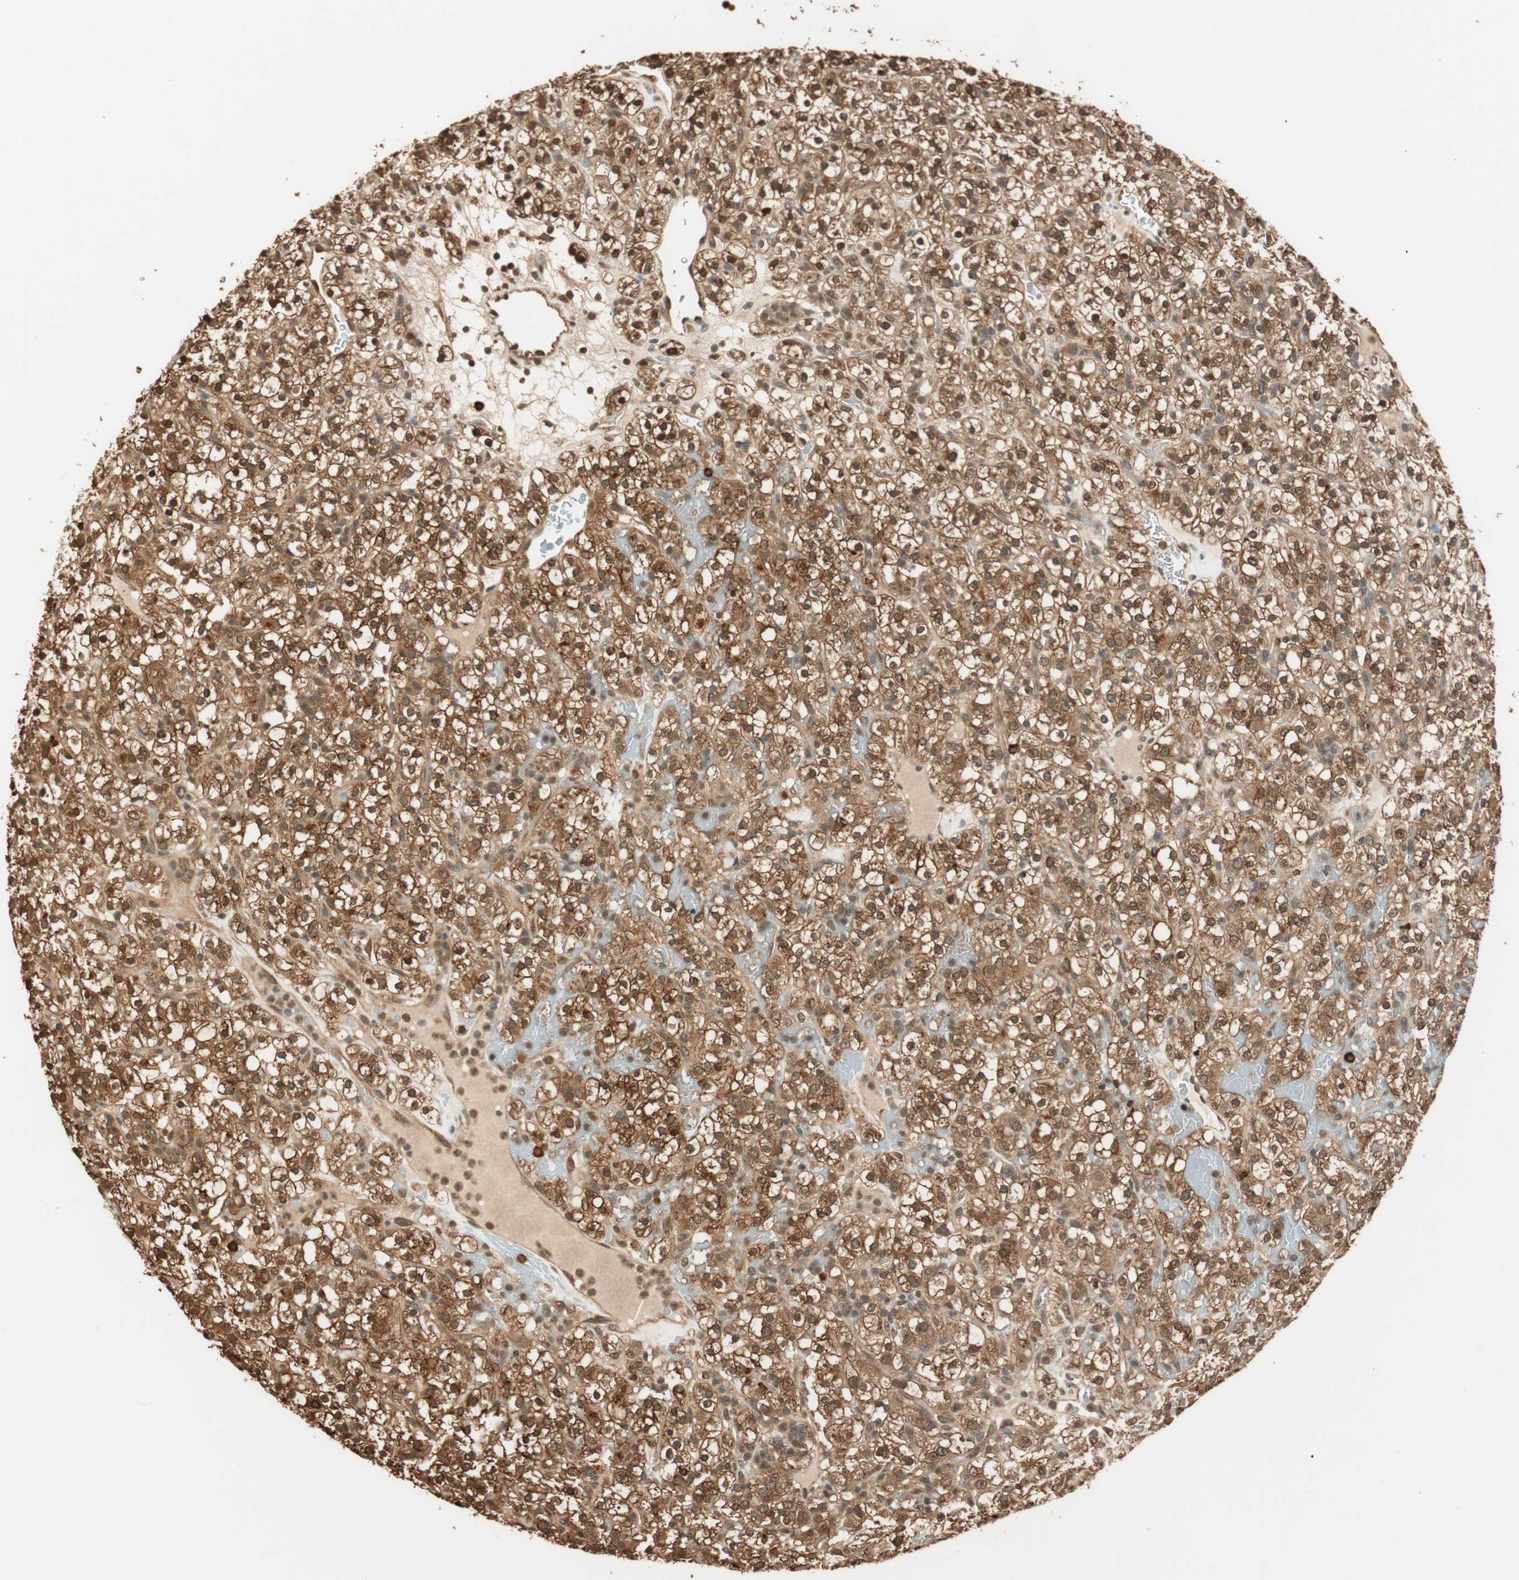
{"staining": {"intensity": "strong", "quantity": ">75%", "location": "cytoplasmic/membranous,nuclear"}, "tissue": "renal cancer", "cell_type": "Tumor cells", "image_type": "cancer", "snomed": [{"axis": "morphology", "description": "Normal tissue, NOS"}, {"axis": "morphology", "description": "Adenocarcinoma, NOS"}, {"axis": "topography", "description": "Kidney"}], "caption": "DAB (3,3'-diaminobenzidine) immunohistochemical staining of renal adenocarcinoma reveals strong cytoplasmic/membranous and nuclear protein expression in approximately >75% of tumor cells.", "gene": "ZNF443", "patient": {"sex": "female", "age": 72}}